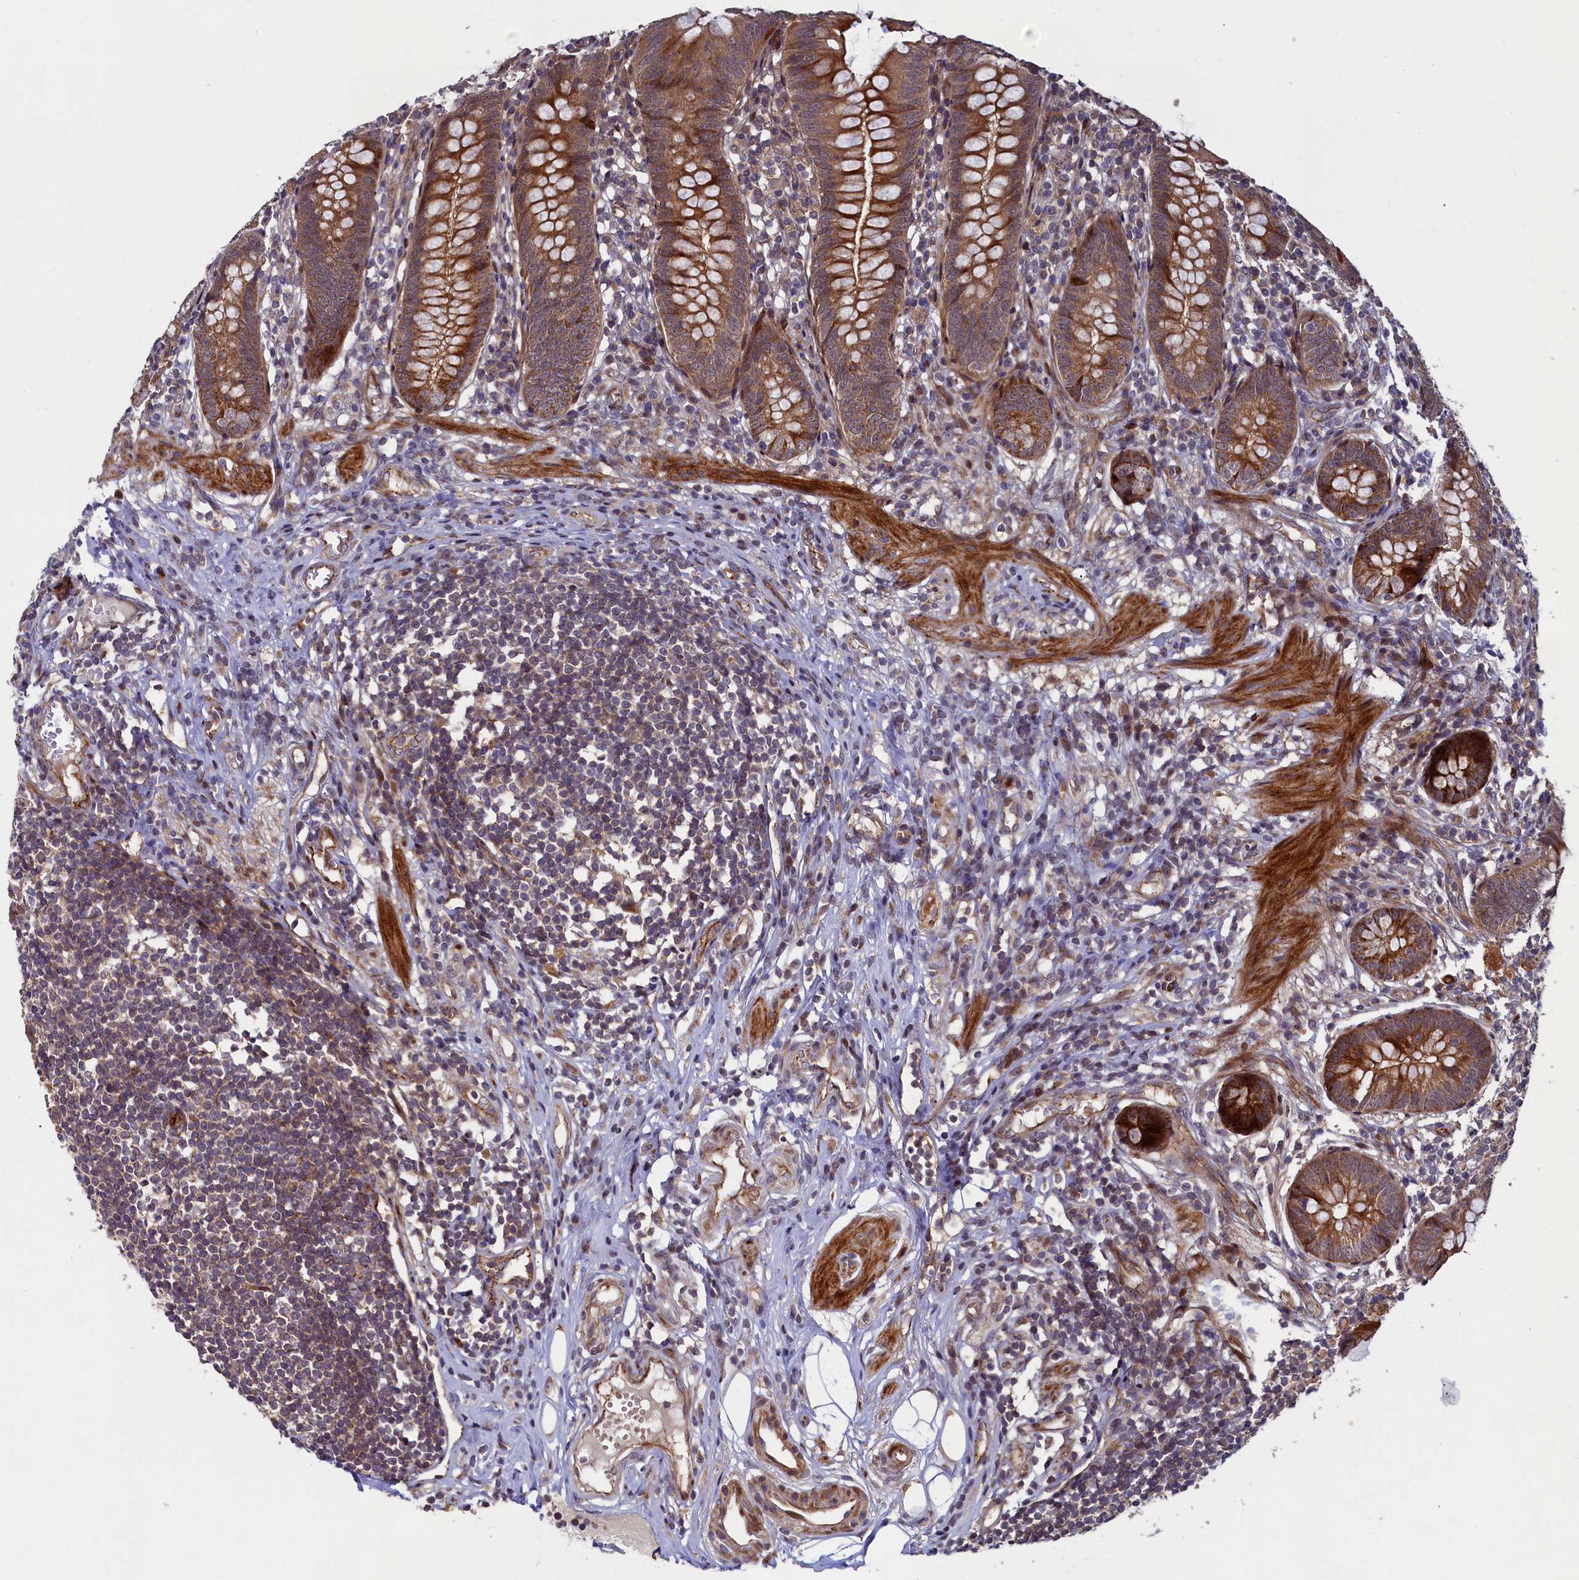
{"staining": {"intensity": "strong", "quantity": ">75%", "location": "cytoplasmic/membranous"}, "tissue": "appendix", "cell_type": "Glandular cells", "image_type": "normal", "snomed": [{"axis": "morphology", "description": "Normal tissue, NOS"}, {"axis": "topography", "description": "Appendix"}], "caption": "An IHC image of unremarkable tissue is shown. Protein staining in brown highlights strong cytoplasmic/membranous positivity in appendix within glandular cells.", "gene": "PIK3C3", "patient": {"sex": "female", "age": 62}}